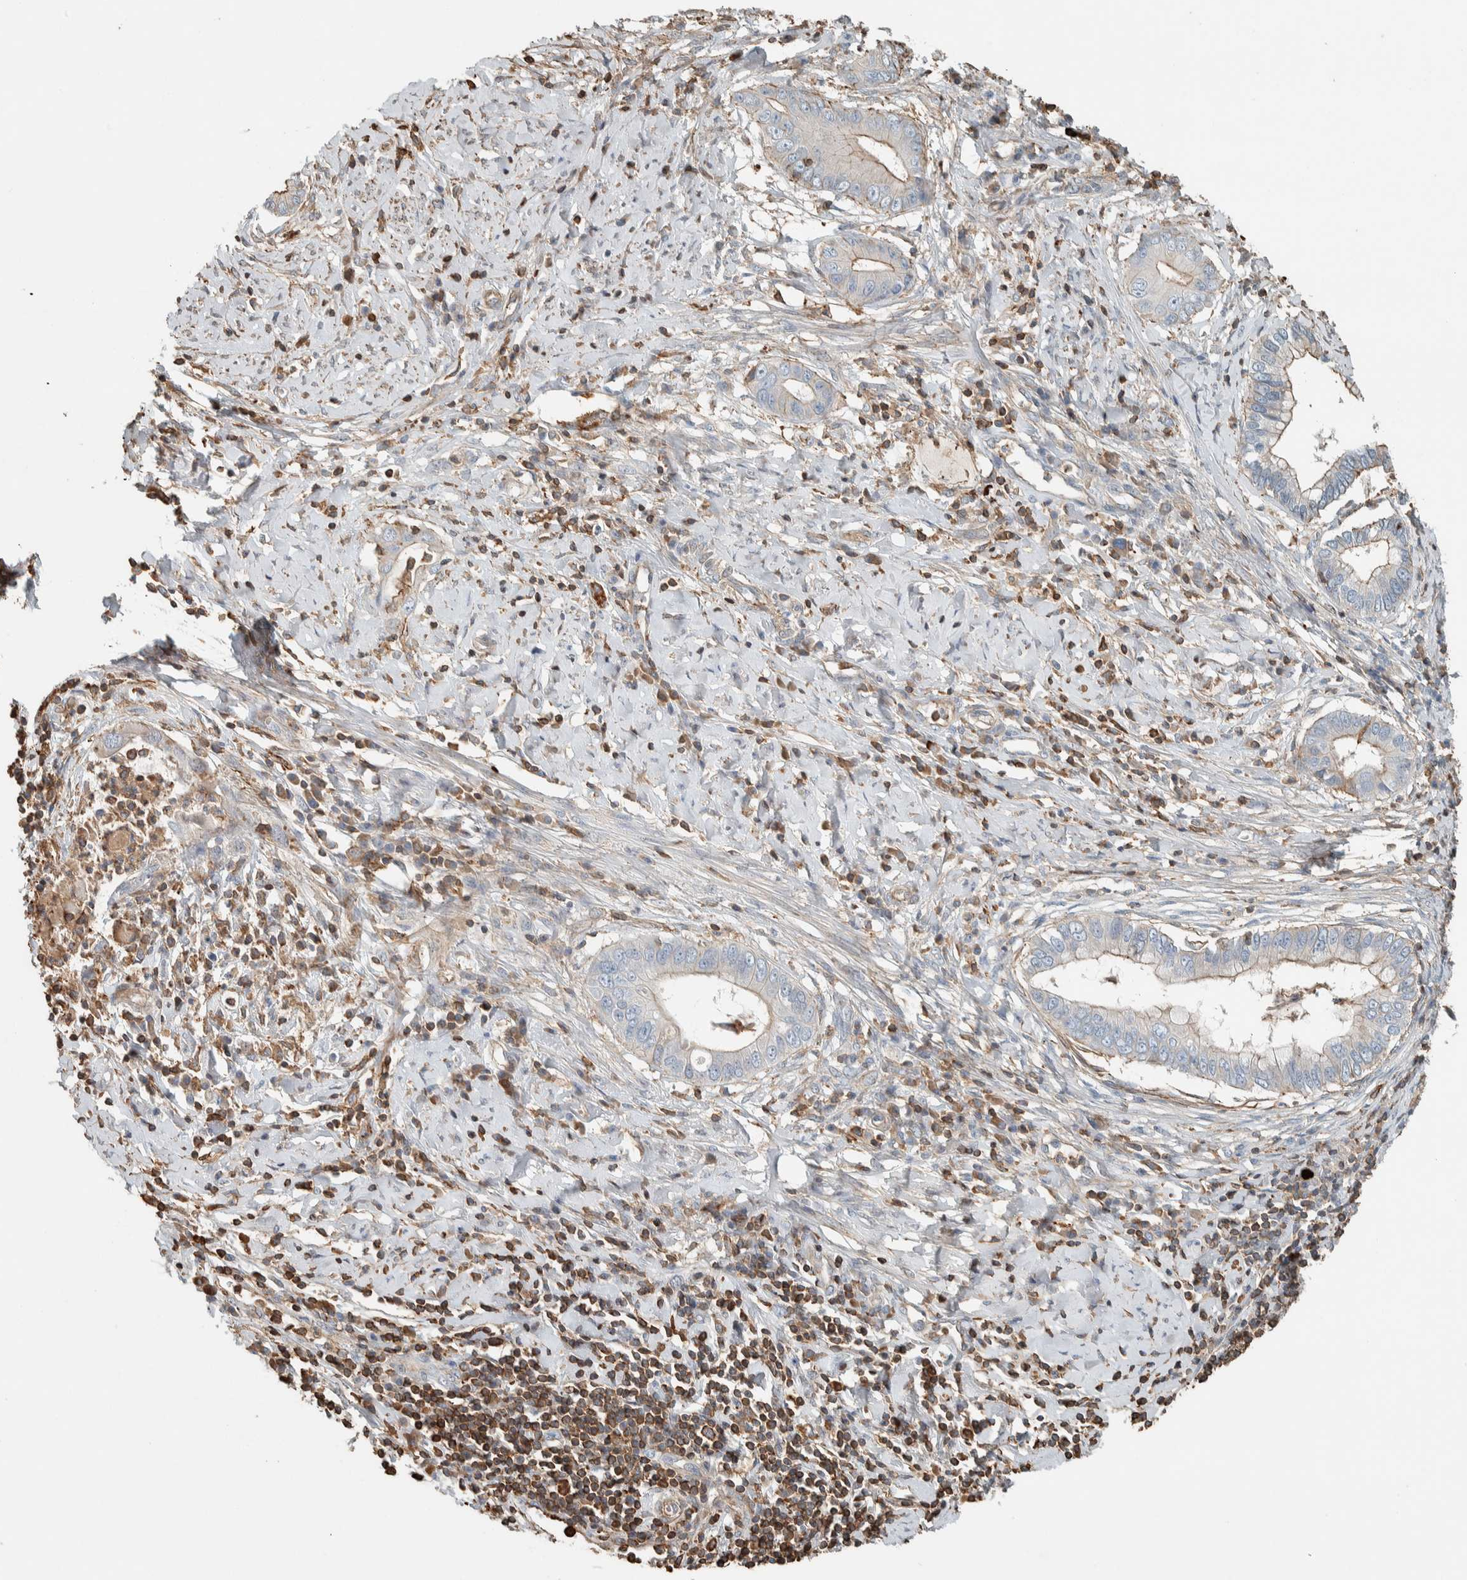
{"staining": {"intensity": "moderate", "quantity": "25%-75%", "location": "cytoplasmic/membranous"}, "tissue": "cervical cancer", "cell_type": "Tumor cells", "image_type": "cancer", "snomed": [{"axis": "morphology", "description": "Adenocarcinoma, NOS"}, {"axis": "topography", "description": "Cervix"}], "caption": "Brown immunohistochemical staining in cervical cancer exhibits moderate cytoplasmic/membranous expression in about 25%-75% of tumor cells. (Brightfield microscopy of DAB IHC at high magnification).", "gene": "CTBP2", "patient": {"sex": "female", "age": 44}}